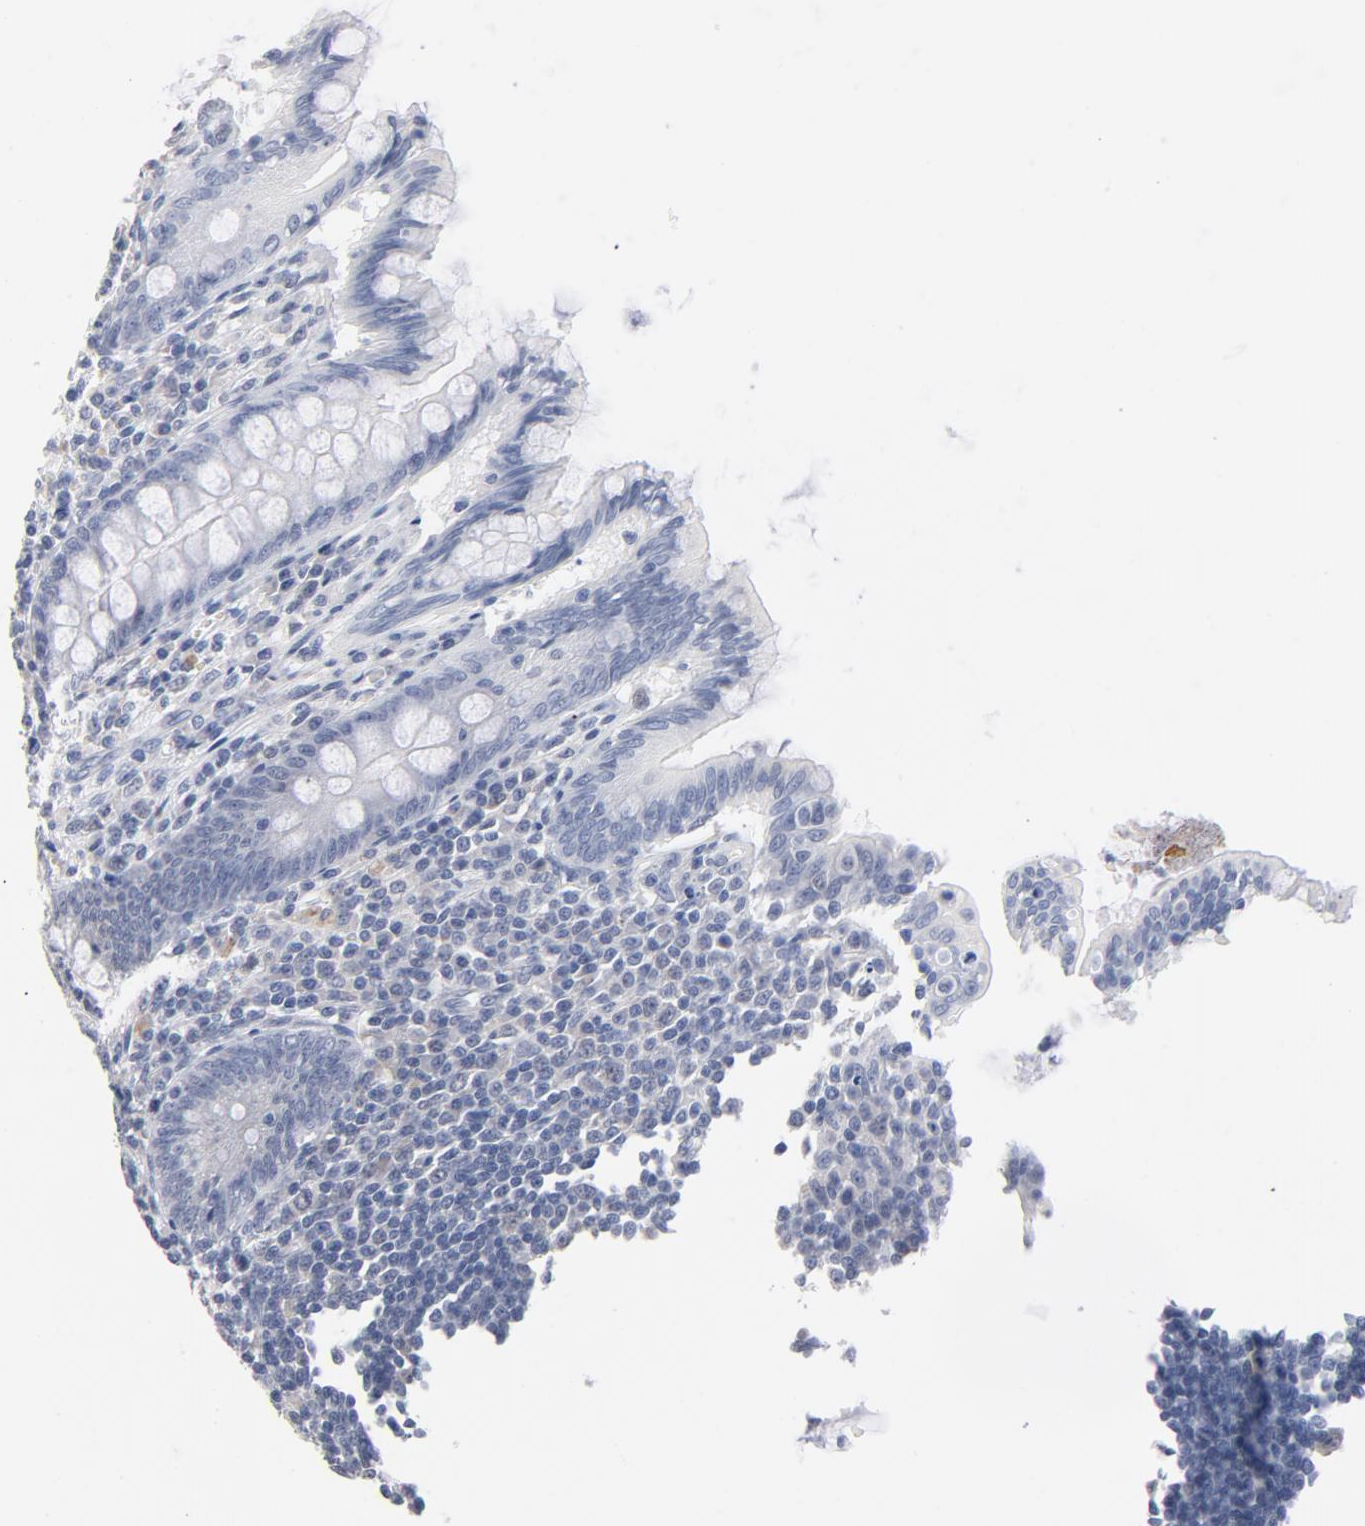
{"staining": {"intensity": "negative", "quantity": "none", "location": "none"}, "tissue": "appendix", "cell_type": "Glandular cells", "image_type": "normal", "snomed": [{"axis": "morphology", "description": "Normal tissue, NOS"}, {"axis": "topography", "description": "Appendix"}], "caption": "A histopathology image of appendix stained for a protein reveals no brown staining in glandular cells. (DAB immunohistochemistry (IHC) with hematoxylin counter stain).", "gene": "RBM3", "patient": {"sex": "female", "age": 66}}